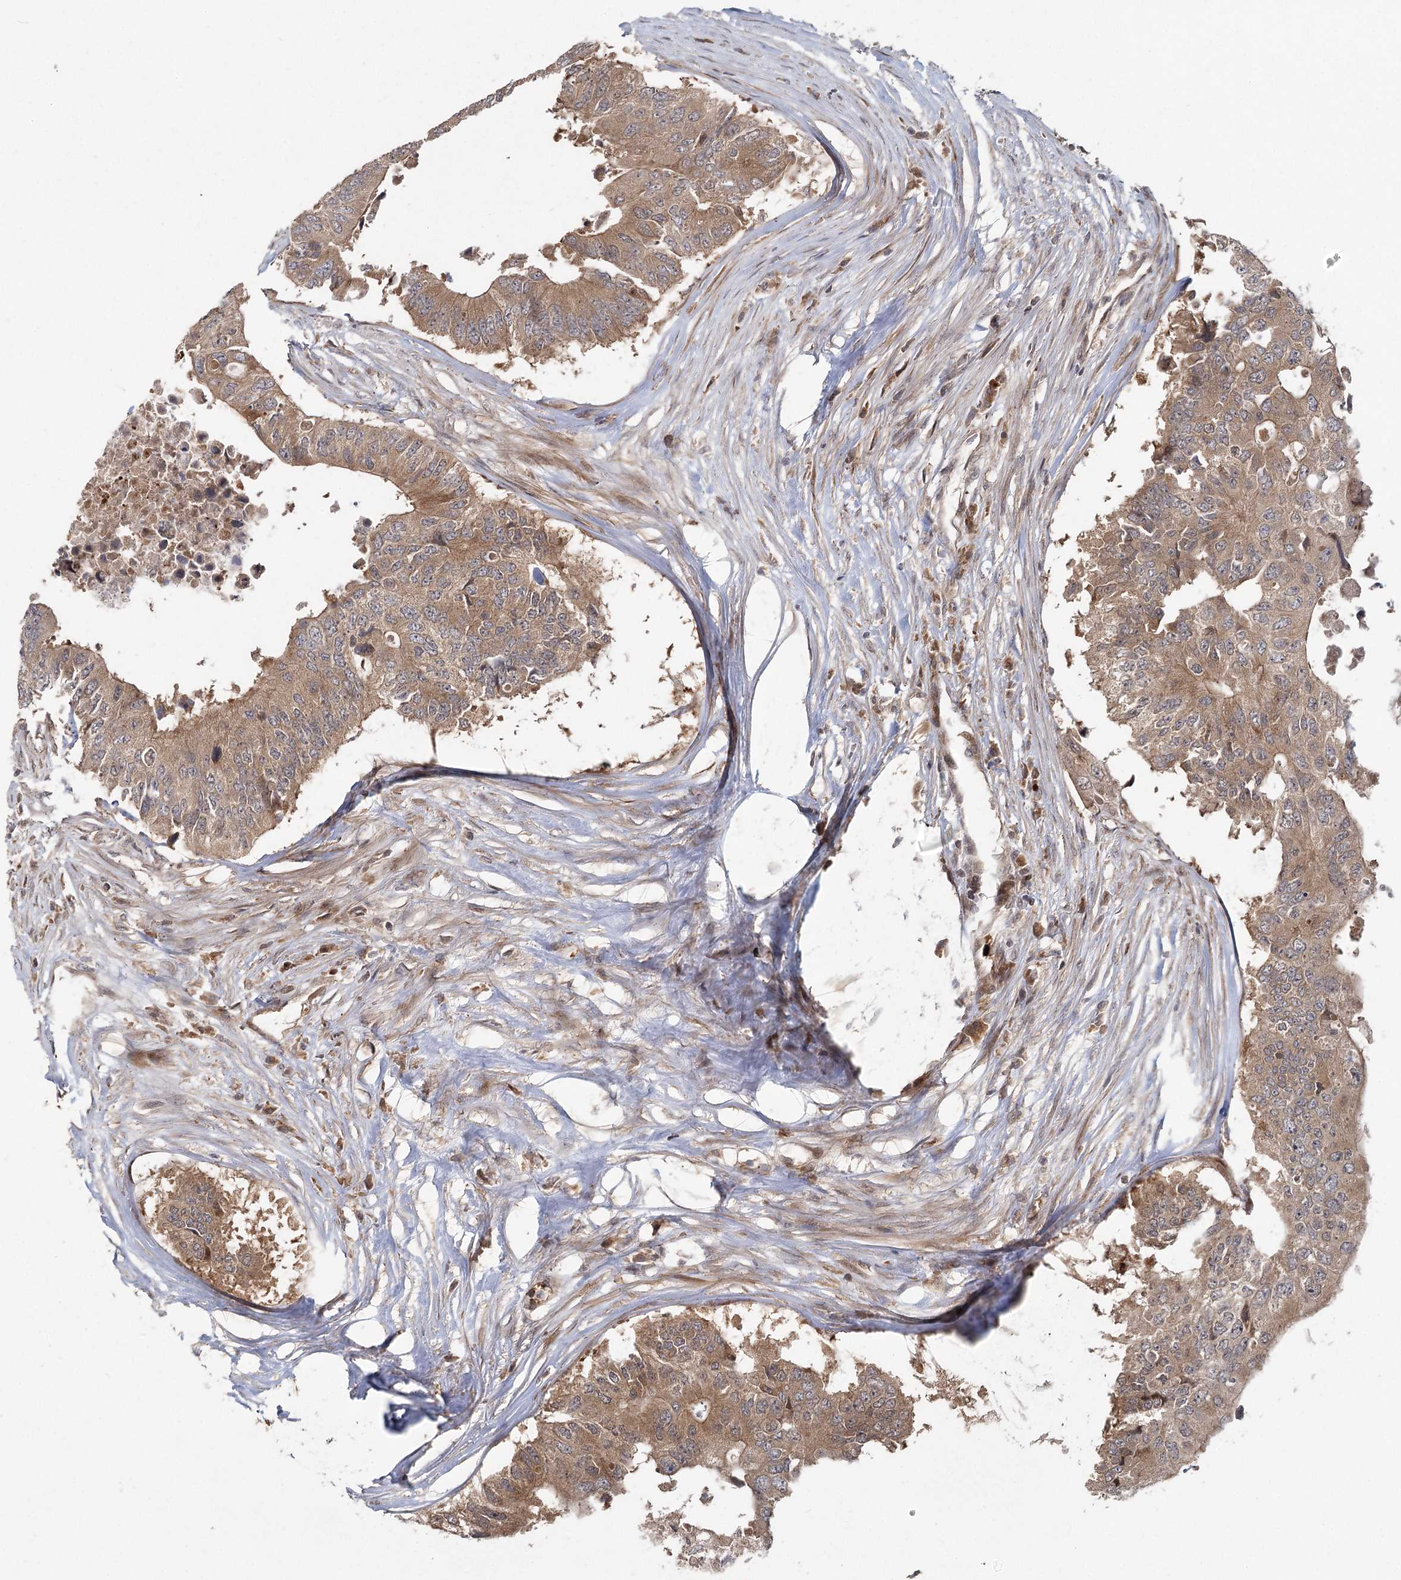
{"staining": {"intensity": "moderate", "quantity": ">75%", "location": "cytoplasmic/membranous"}, "tissue": "colorectal cancer", "cell_type": "Tumor cells", "image_type": "cancer", "snomed": [{"axis": "morphology", "description": "Adenocarcinoma, NOS"}, {"axis": "topography", "description": "Colon"}], "caption": "Protein analysis of colorectal cancer (adenocarcinoma) tissue reveals moderate cytoplasmic/membranous expression in approximately >75% of tumor cells.", "gene": "RAPGEF6", "patient": {"sex": "male", "age": 71}}